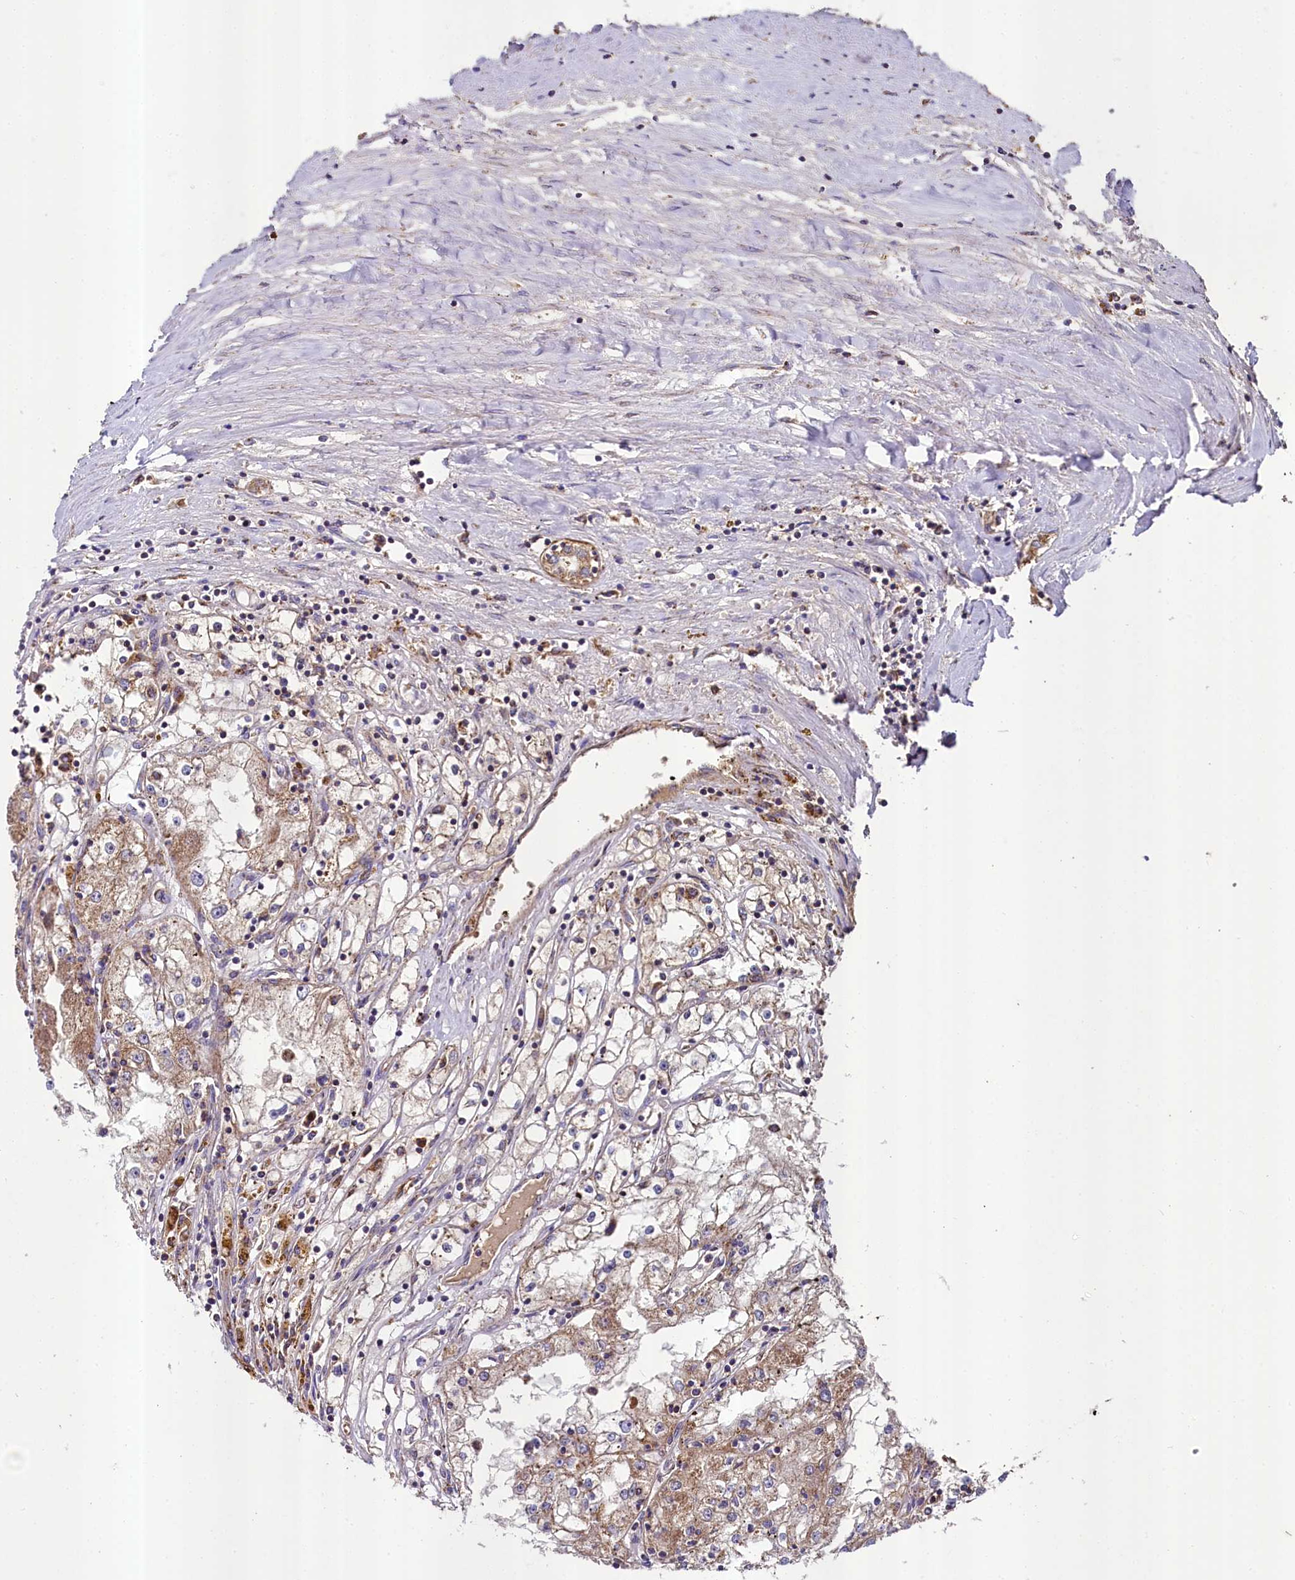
{"staining": {"intensity": "moderate", "quantity": ">75%", "location": "cytoplasmic/membranous"}, "tissue": "renal cancer", "cell_type": "Tumor cells", "image_type": "cancer", "snomed": [{"axis": "morphology", "description": "Adenocarcinoma, NOS"}, {"axis": "topography", "description": "Kidney"}], "caption": "Renal adenocarcinoma stained with a brown dye shows moderate cytoplasmic/membranous positive staining in approximately >75% of tumor cells.", "gene": "METTL4", "patient": {"sex": "male", "age": 56}}